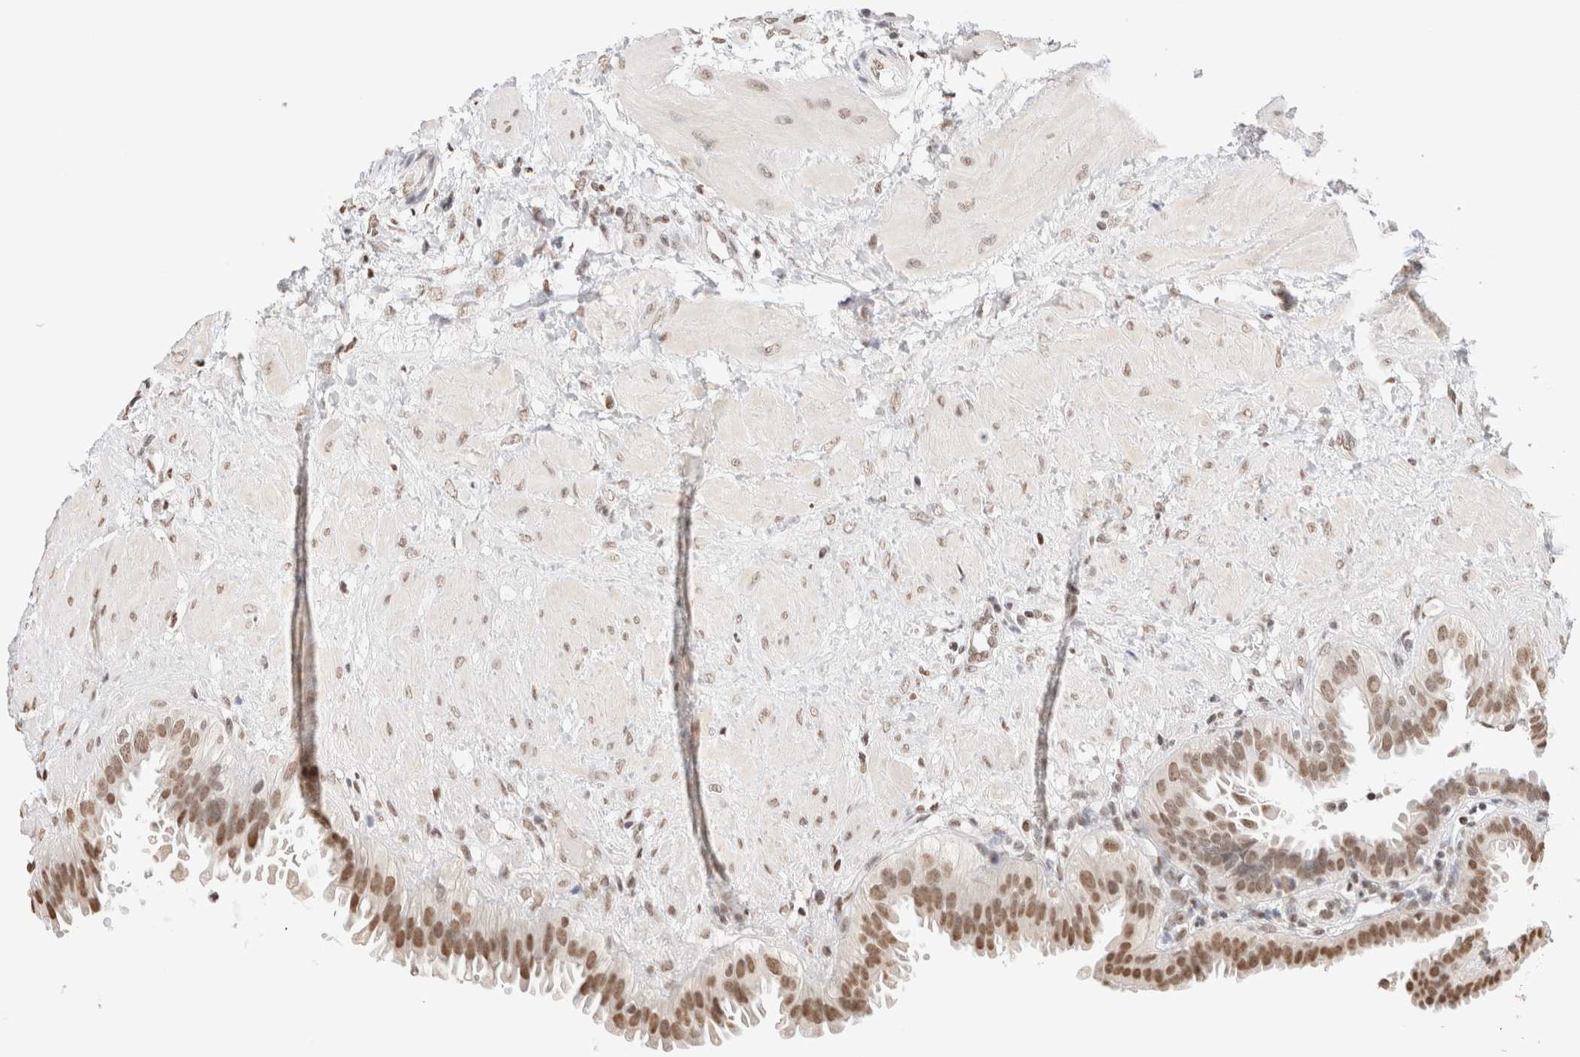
{"staining": {"intensity": "moderate", "quantity": ">75%", "location": "nuclear"}, "tissue": "fallopian tube", "cell_type": "Glandular cells", "image_type": "normal", "snomed": [{"axis": "morphology", "description": "Normal tissue, NOS"}, {"axis": "topography", "description": "Fallopian tube"}, {"axis": "topography", "description": "Placenta"}], "caption": "Protein staining of unremarkable fallopian tube demonstrates moderate nuclear staining in about >75% of glandular cells.", "gene": "SUPT3H", "patient": {"sex": "female", "age": 34}}